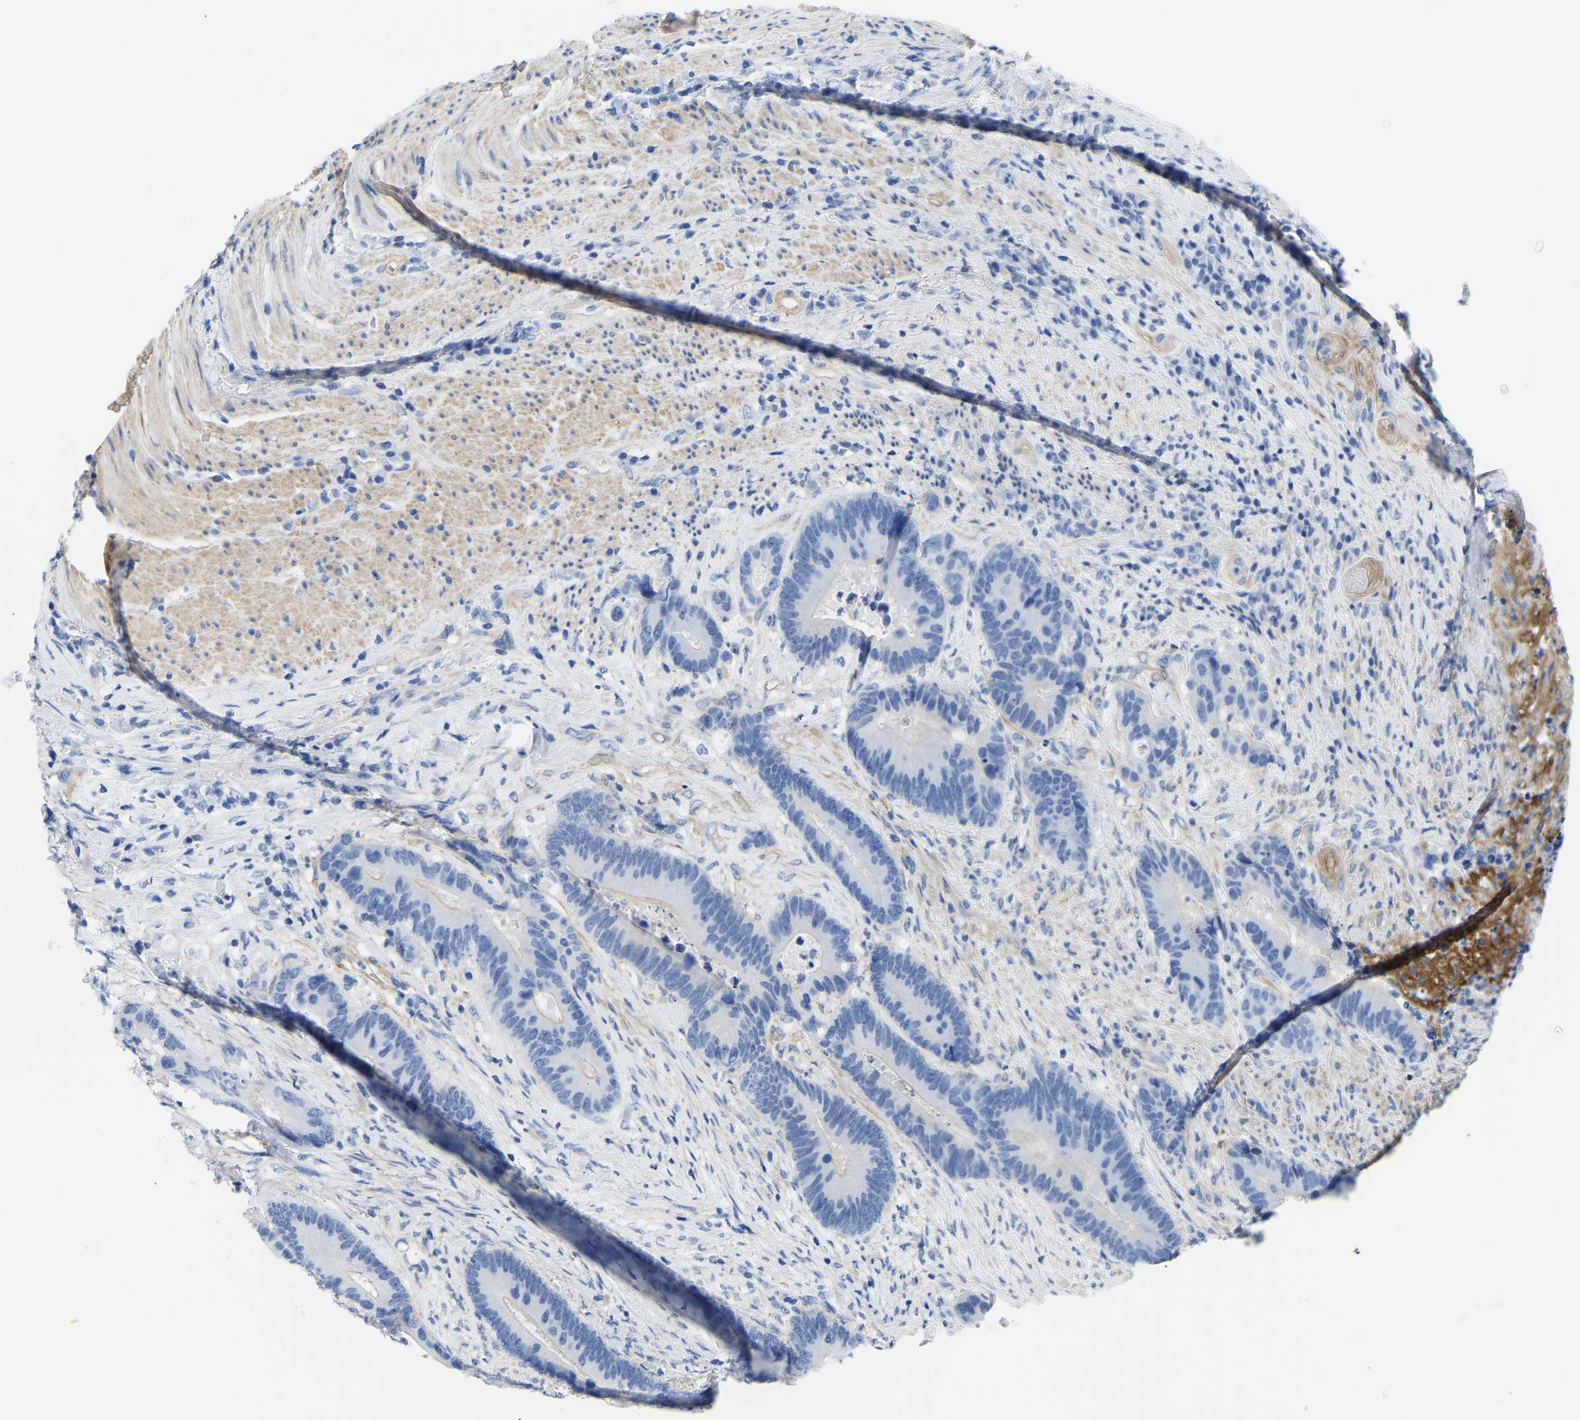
{"staining": {"intensity": "negative", "quantity": "none", "location": "none"}, "tissue": "colorectal cancer", "cell_type": "Tumor cells", "image_type": "cancer", "snomed": [{"axis": "morphology", "description": "Adenocarcinoma, NOS"}, {"axis": "topography", "description": "Rectum"}], "caption": "Immunohistochemistry of colorectal cancer demonstrates no positivity in tumor cells.", "gene": "UPK3A", "patient": {"sex": "female", "age": 89}}